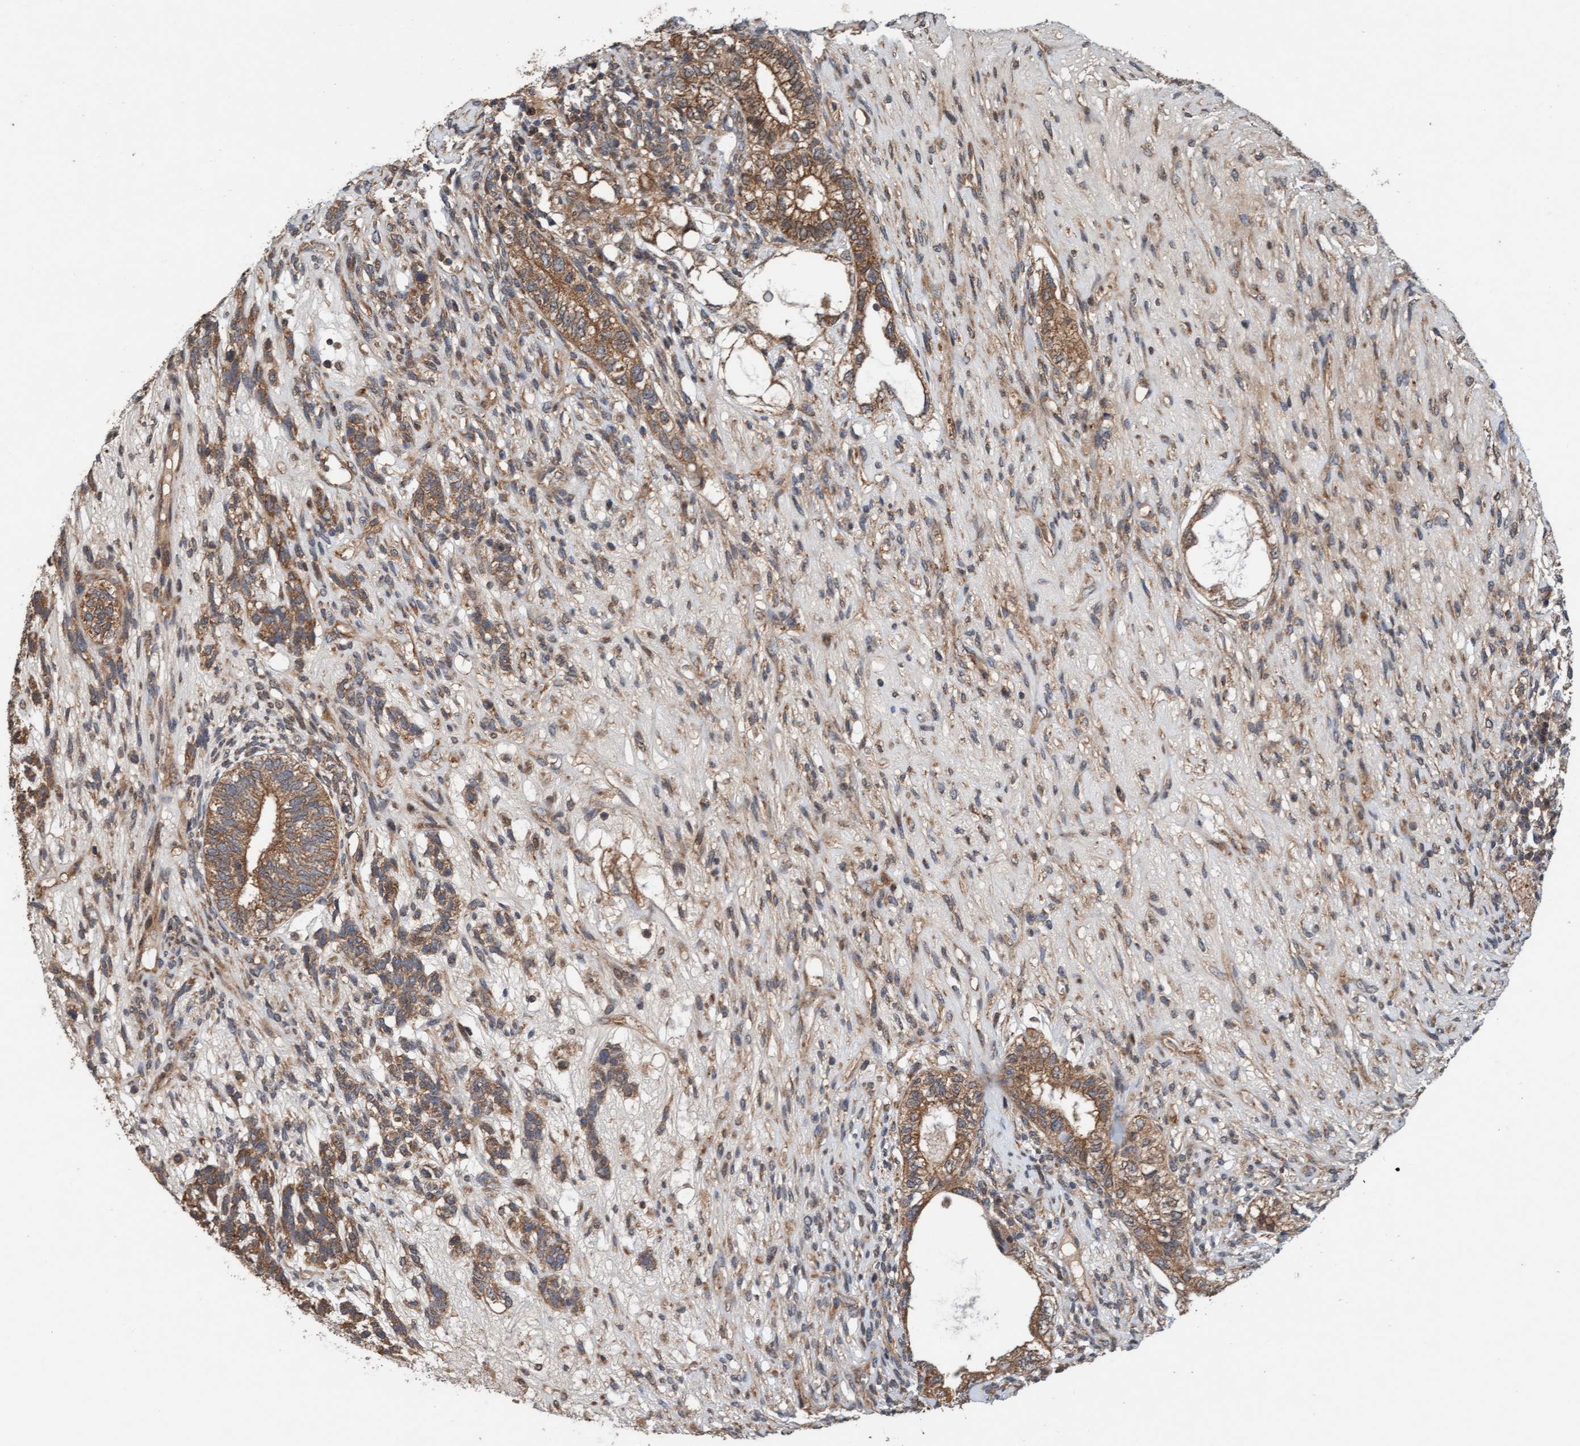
{"staining": {"intensity": "moderate", "quantity": ">75%", "location": "cytoplasmic/membranous"}, "tissue": "testis cancer", "cell_type": "Tumor cells", "image_type": "cancer", "snomed": [{"axis": "morphology", "description": "Seminoma, NOS"}, {"axis": "topography", "description": "Testis"}], "caption": "This histopathology image reveals IHC staining of testis cancer, with medium moderate cytoplasmic/membranous staining in about >75% of tumor cells.", "gene": "MLXIP", "patient": {"sex": "male", "age": 28}}